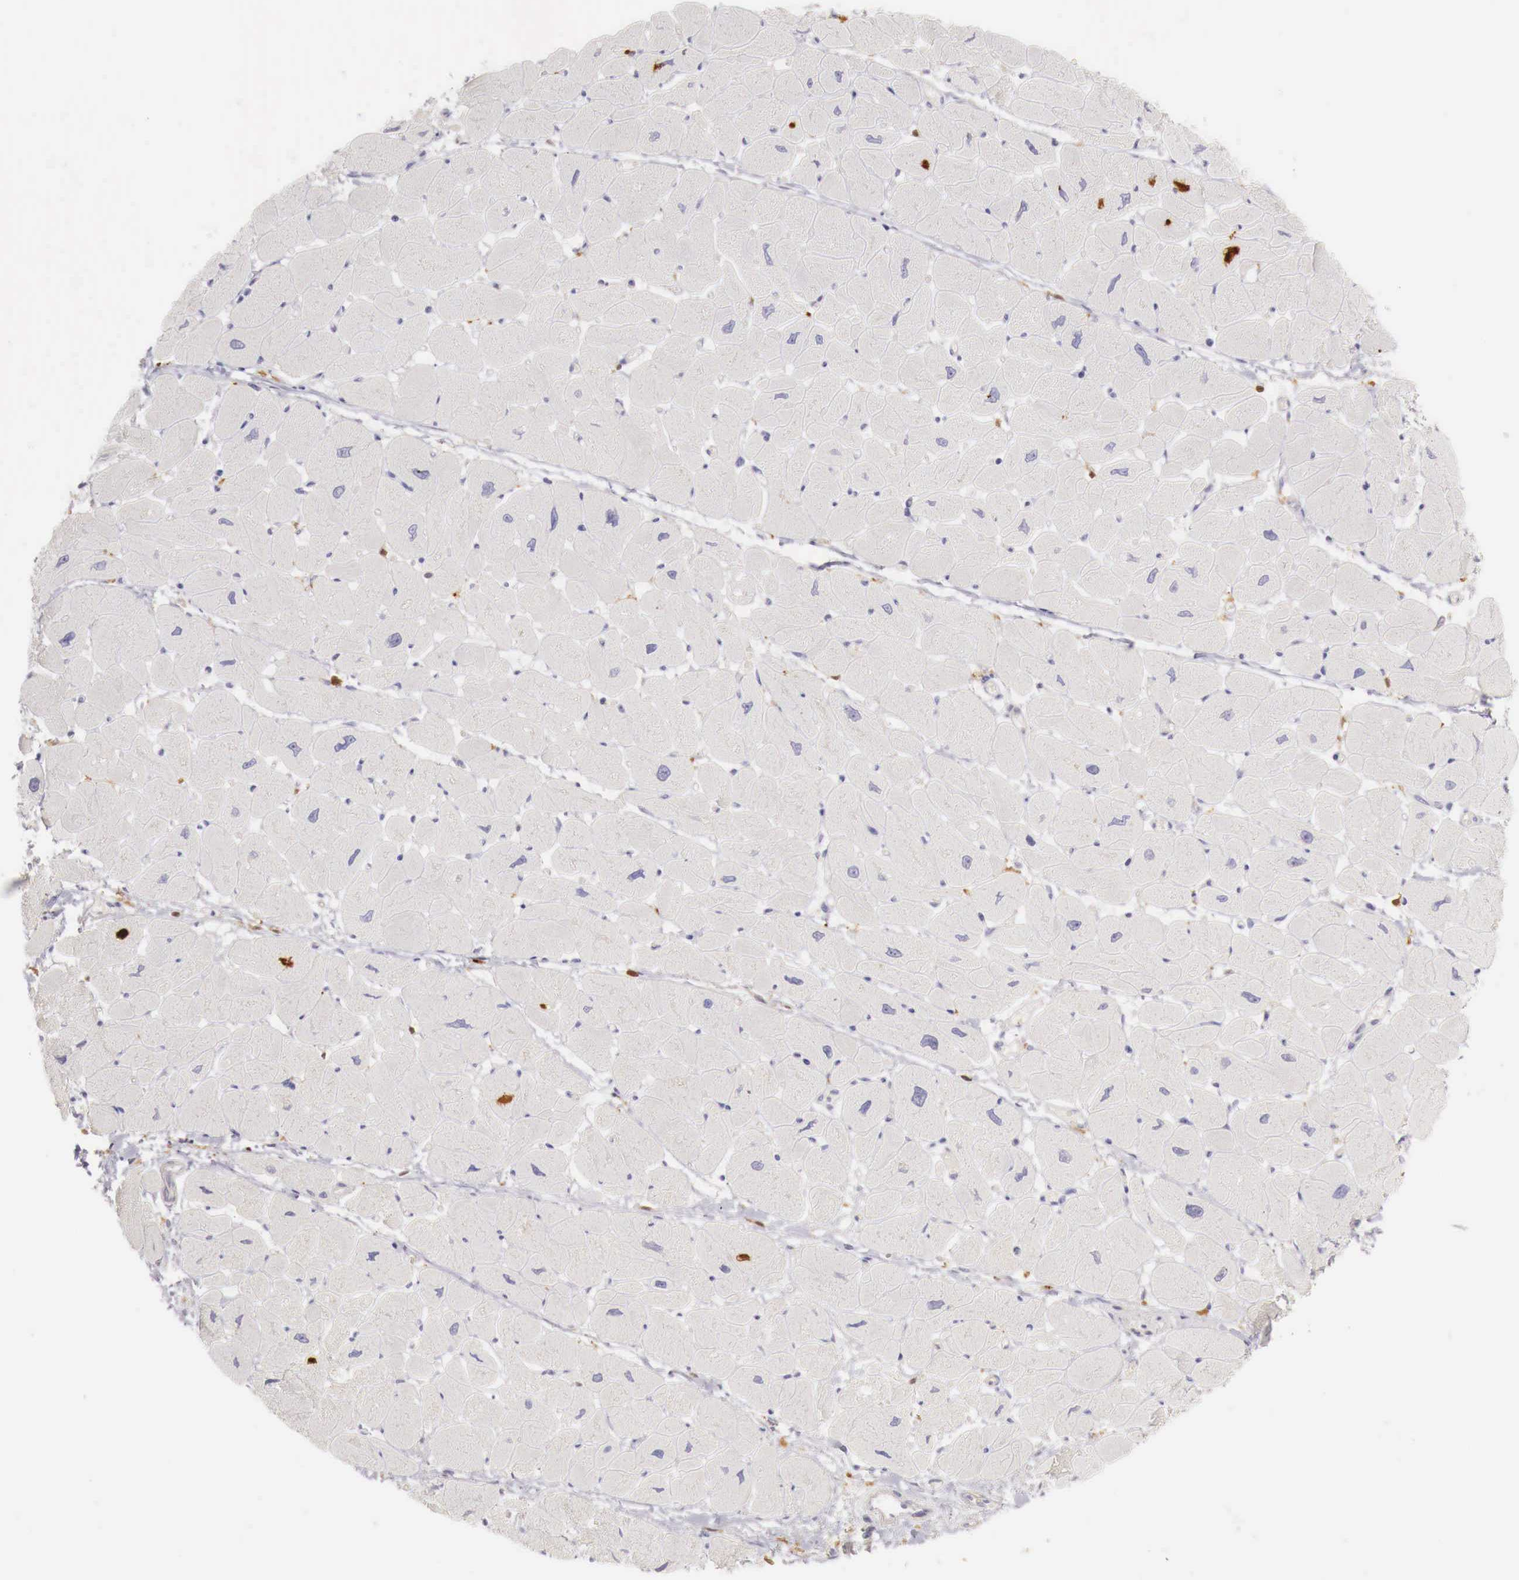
{"staining": {"intensity": "negative", "quantity": "none", "location": "none"}, "tissue": "heart muscle", "cell_type": "Cardiomyocytes", "image_type": "normal", "snomed": [{"axis": "morphology", "description": "Normal tissue, NOS"}, {"axis": "topography", "description": "Heart"}], "caption": "DAB (3,3'-diaminobenzidine) immunohistochemical staining of benign human heart muscle demonstrates no significant expression in cardiomyocytes.", "gene": "RENBP", "patient": {"sex": "female", "age": 54}}